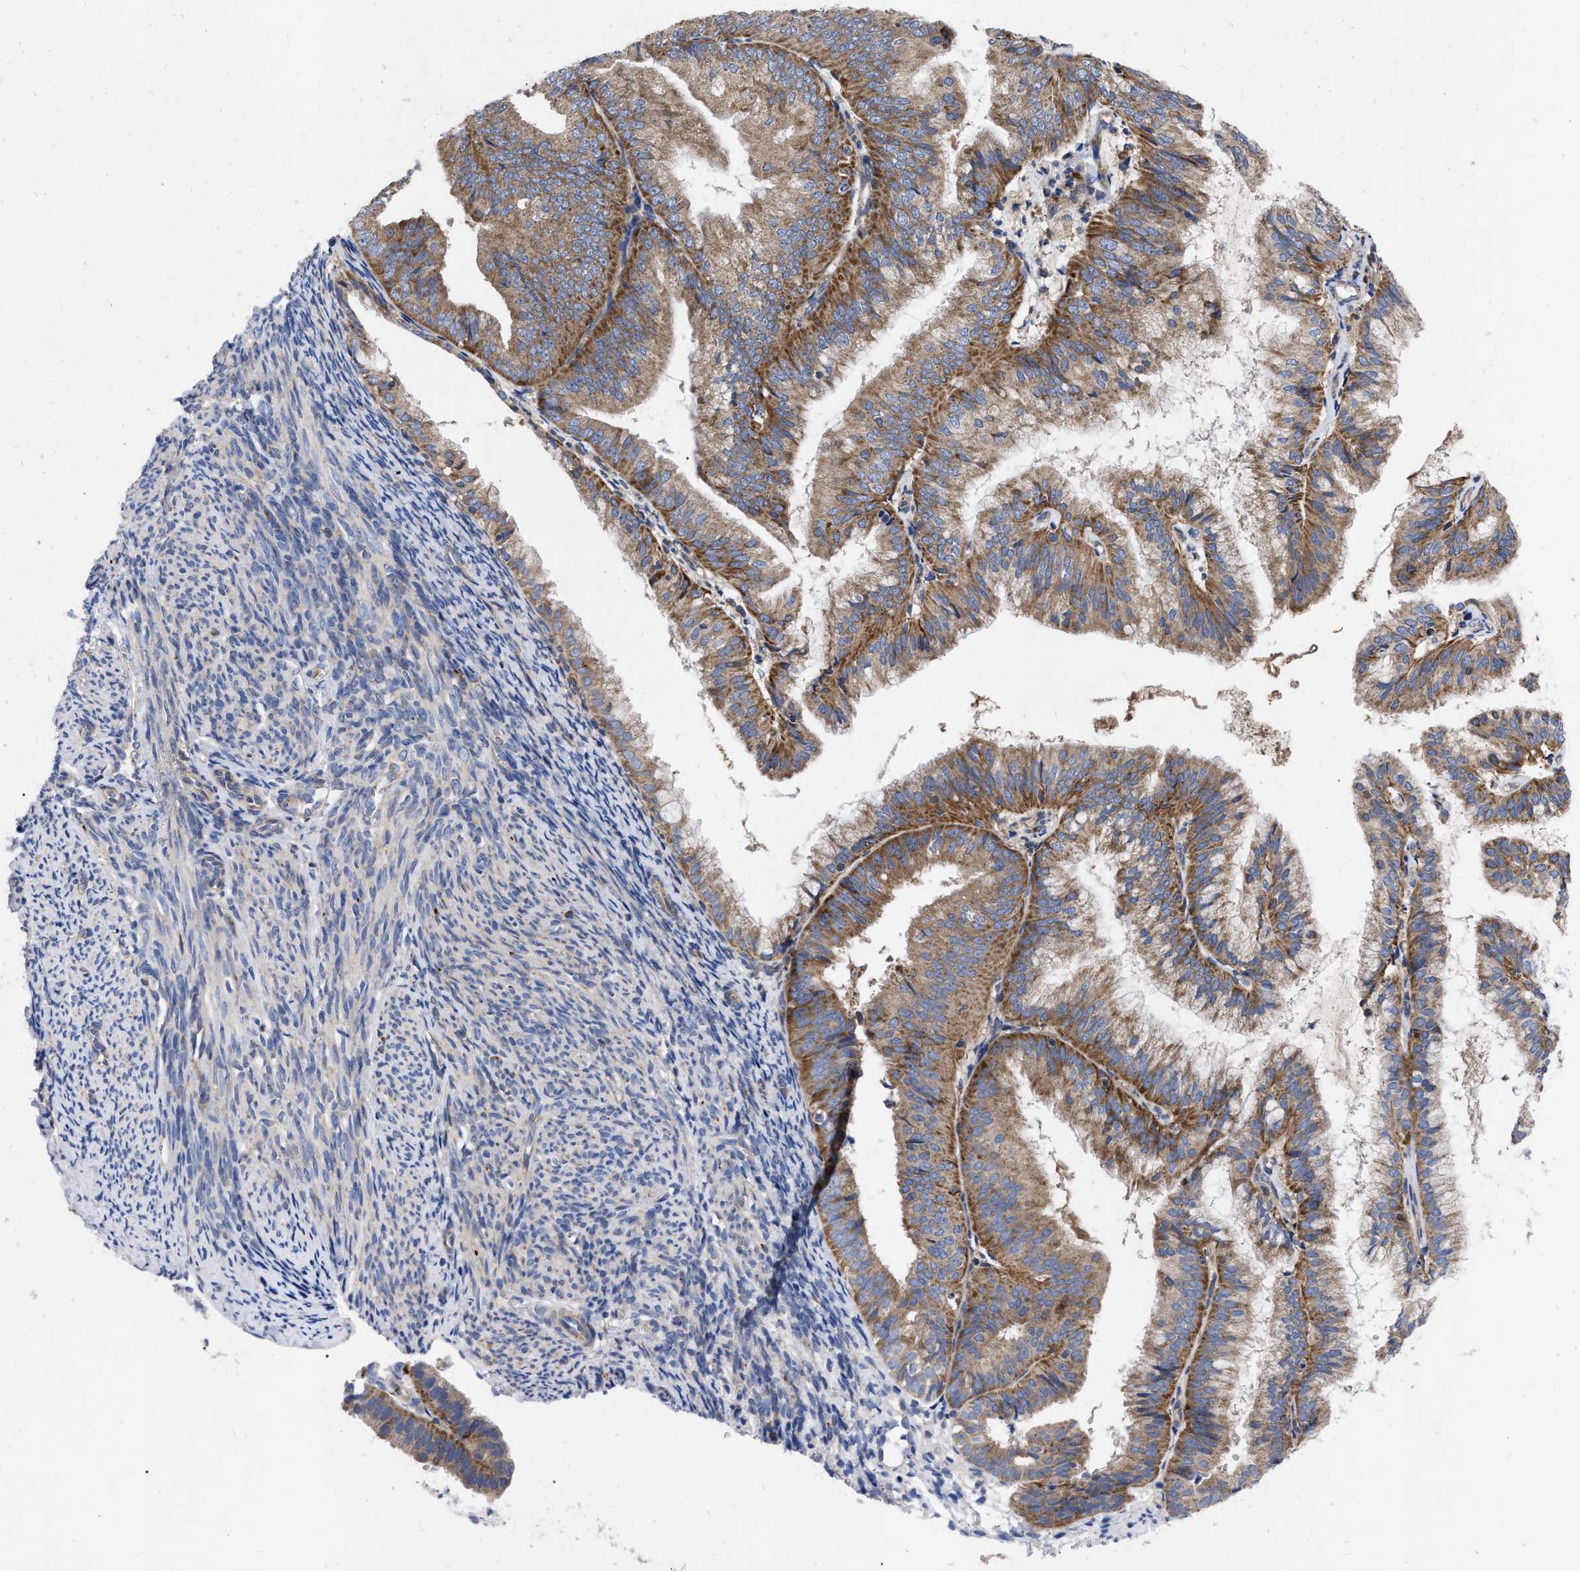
{"staining": {"intensity": "moderate", "quantity": ">75%", "location": "cytoplasmic/membranous"}, "tissue": "endometrial cancer", "cell_type": "Tumor cells", "image_type": "cancer", "snomed": [{"axis": "morphology", "description": "Adenocarcinoma, NOS"}, {"axis": "topography", "description": "Endometrium"}], "caption": "Endometrial cancer (adenocarcinoma) tissue exhibits moderate cytoplasmic/membranous positivity in about >75% of tumor cells The staining is performed using DAB brown chromogen to label protein expression. The nuclei are counter-stained blue using hematoxylin.", "gene": "CDKN2C", "patient": {"sex": "female", "age": 63}}